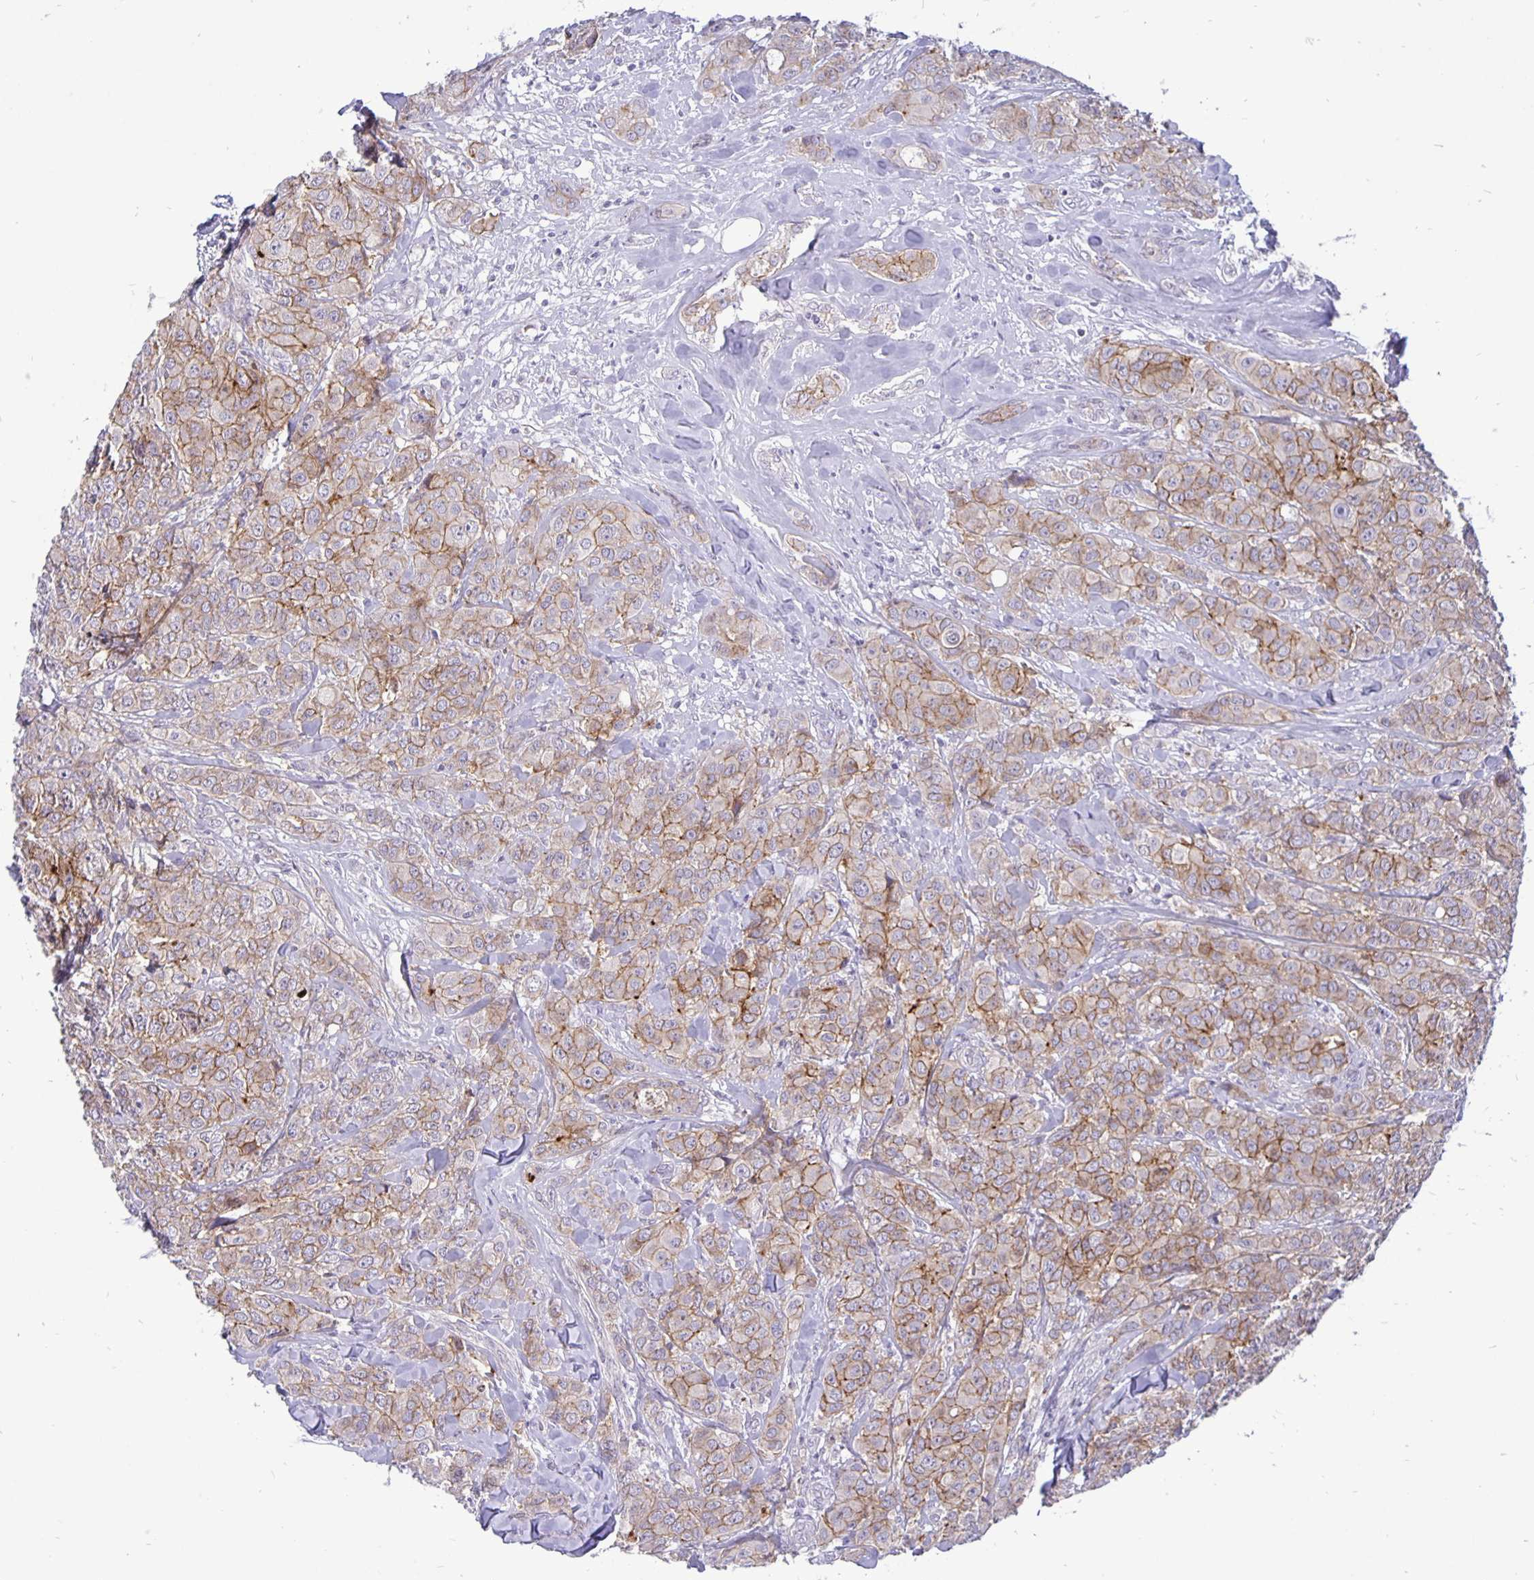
{"staining": {"intensity": "weak", "quantity": "25%-75%", "location": "cytoplasmic/membranous"}, "tissue": "breast cancer", "cell_type": "Tumor cells", "image_type": "cancer", "snomed": [{"axis": "morphology", "description": "Normal tissue, NOS"}, {"axis": "morphology", "description": "Duct carcinoma"}, {"axis": "topography", "description": "Breast"}], "caption": "Protein analysis of breast cancer (intraductal carcinoma) tissue shows weak cytoplasmic/membranous positivity in approximately 25%-75% of tumor cells.", "gene": "ERBB2", "patient": {"sex": "female", "age": 43}}